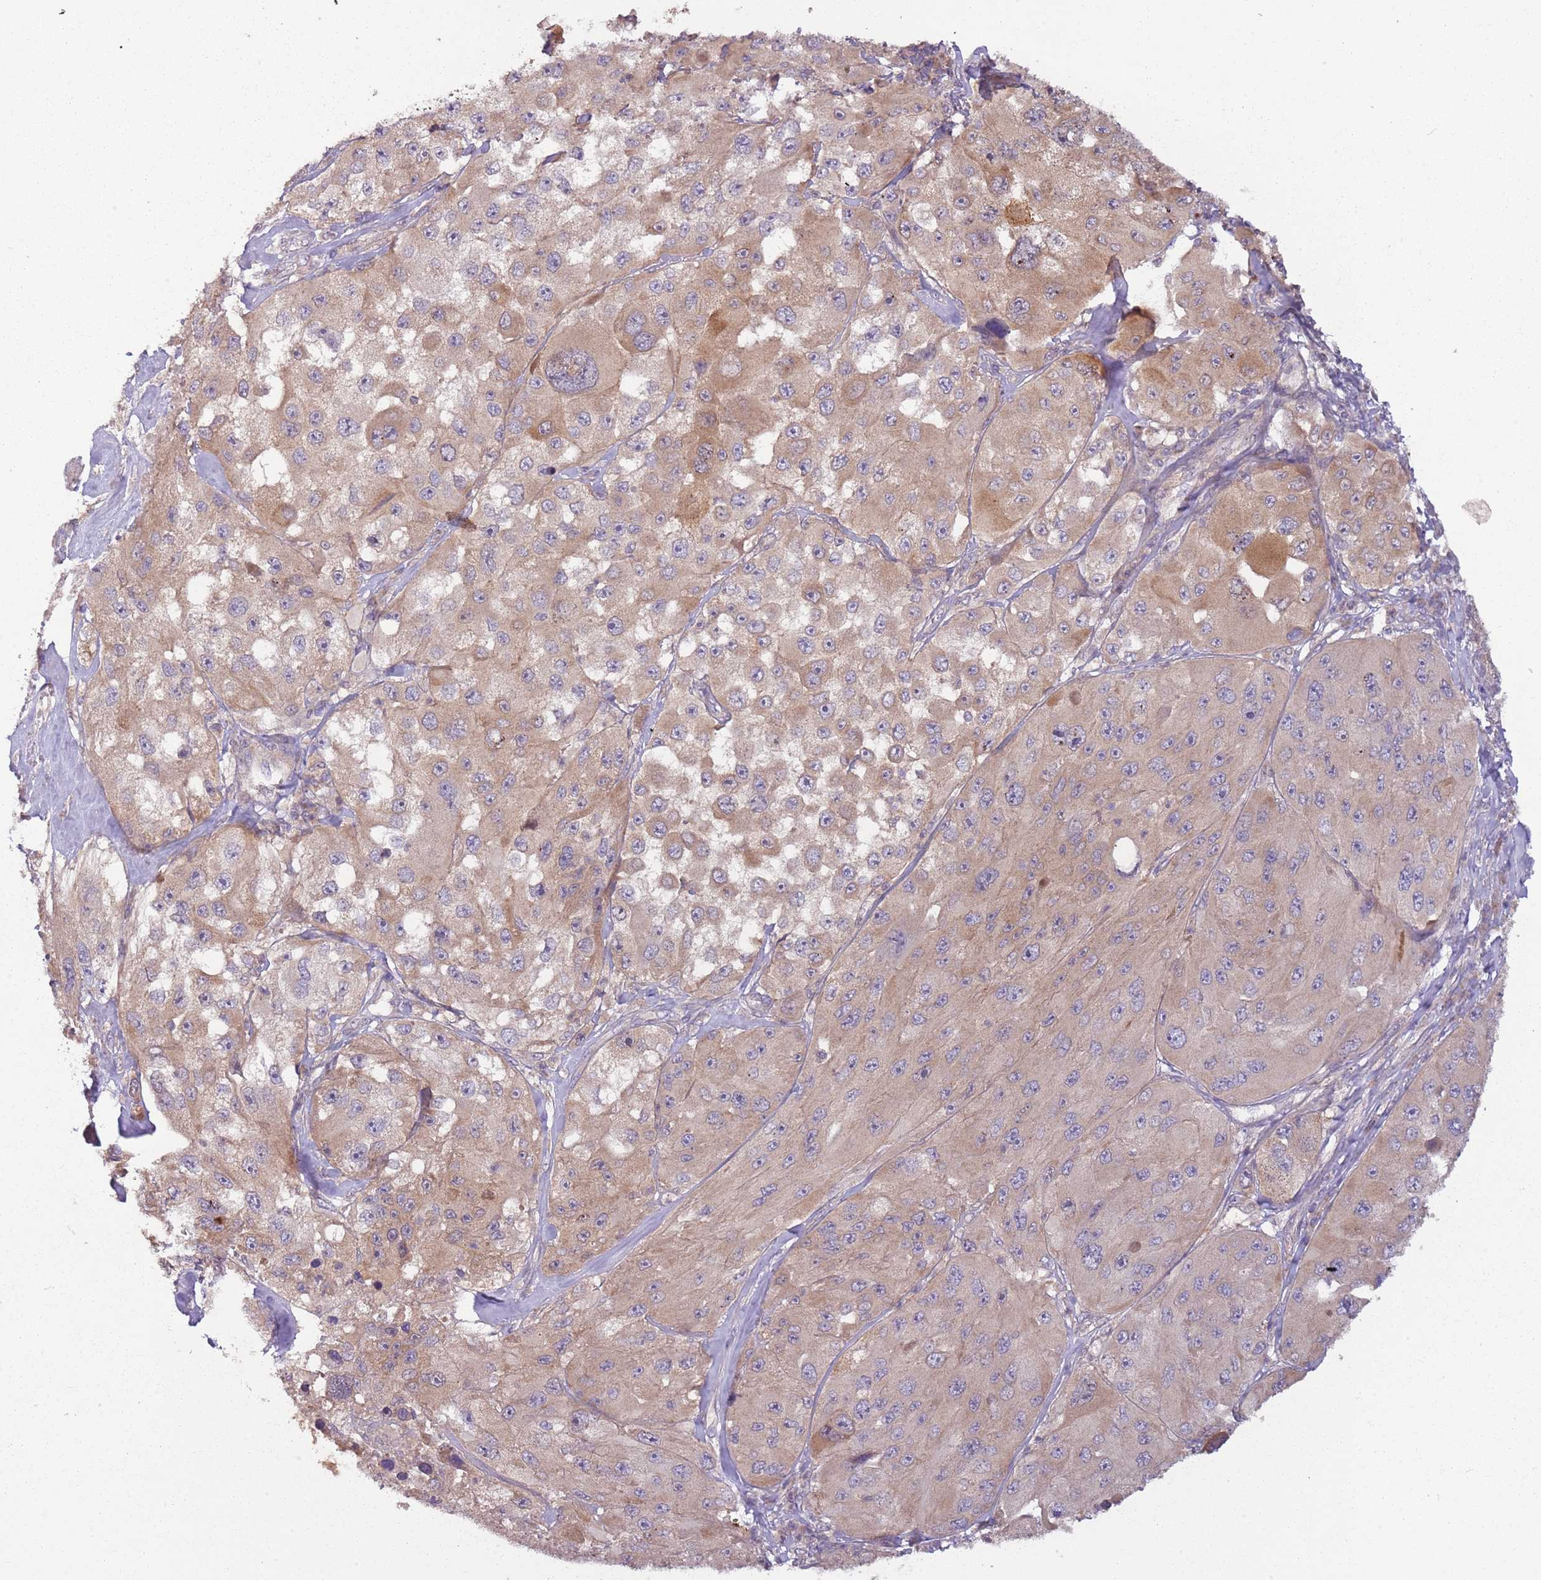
{"staining": {"intensity": "moderate", "quantity": "25%-75%", "location": "cytoplasmic/membranous"}, "tissue": "melanoma", "cell_type": "Tumor cells", "image_type": "cancer", "snomed": [{"axis": "morphology", "description": "Malignant melanoma, Metastatic site"}, {"axis": "topography", "description": "Lymph node"}], "caption": "Immunohistochemistry (IHC) of malignant melanoma (metastatic site) reveals medium levels of moderate cytoplasmic/membranous expression in about 25%-75% of tumor cells.", "gene": "DTD2", "patient": {"sex": "male", "age": 62}}